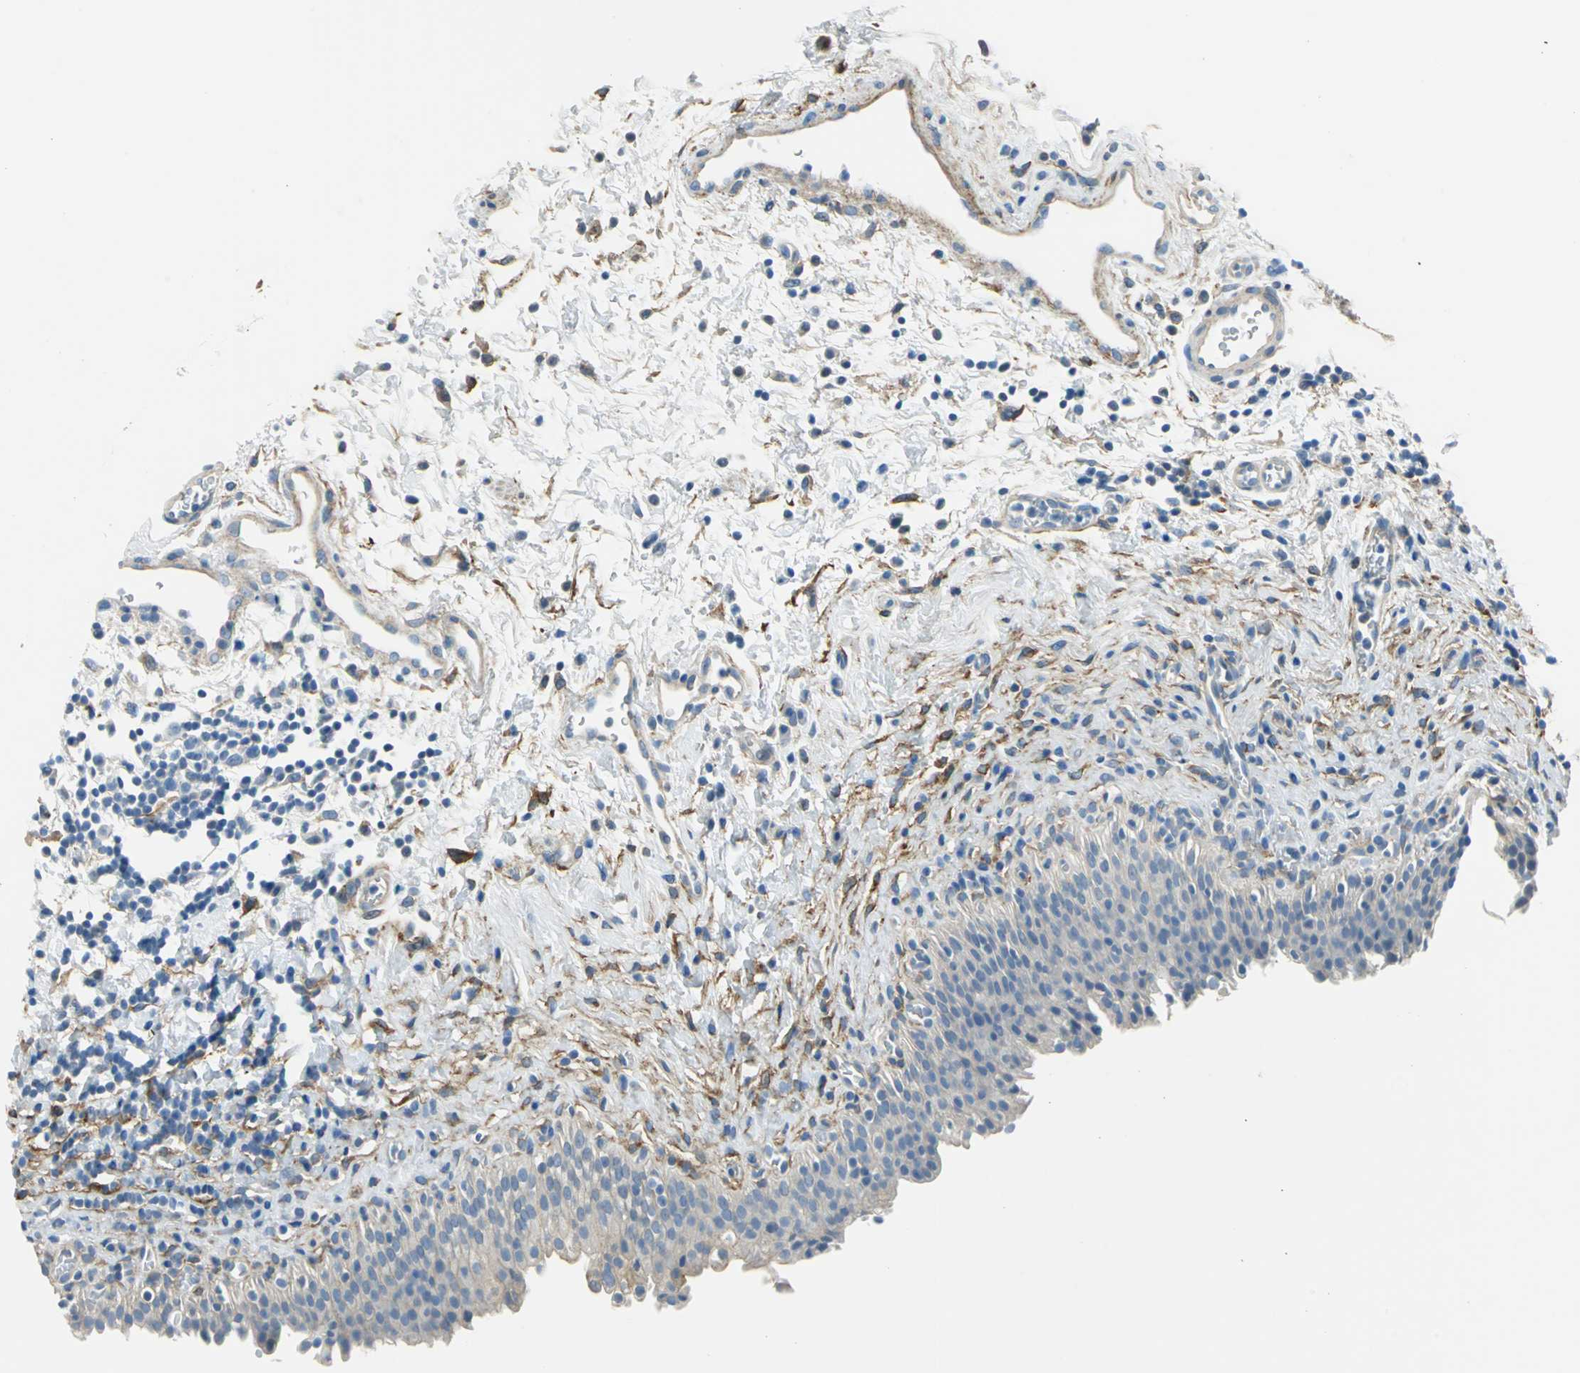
{"staining": {"intensity": "weak", "quantity": "25%-75%", "location": "cytoplasmic/membranous"}, "tissue": "urinary bladder", "cell_type": "Urothelial cells", "image_type": "normal", "snomed": [{"axis": "morphology", "description": "Normal tissue, NOS"}, {"axis": "topography", "description": "Urinary bladder"}], "caption": "Immunohistochemical staining of unremarkable human urinary bladder shows low levels of weak cytoplasmic/membranous positivity in about 25%-75% of urothelial cells. The protein of interest is stained brown, and the nuclei are stained in blue (DAB IHC with brightfield microscopy, high magnification).", "gene": "AKAP12", "patient": {"sex": "male", "age": 51}}